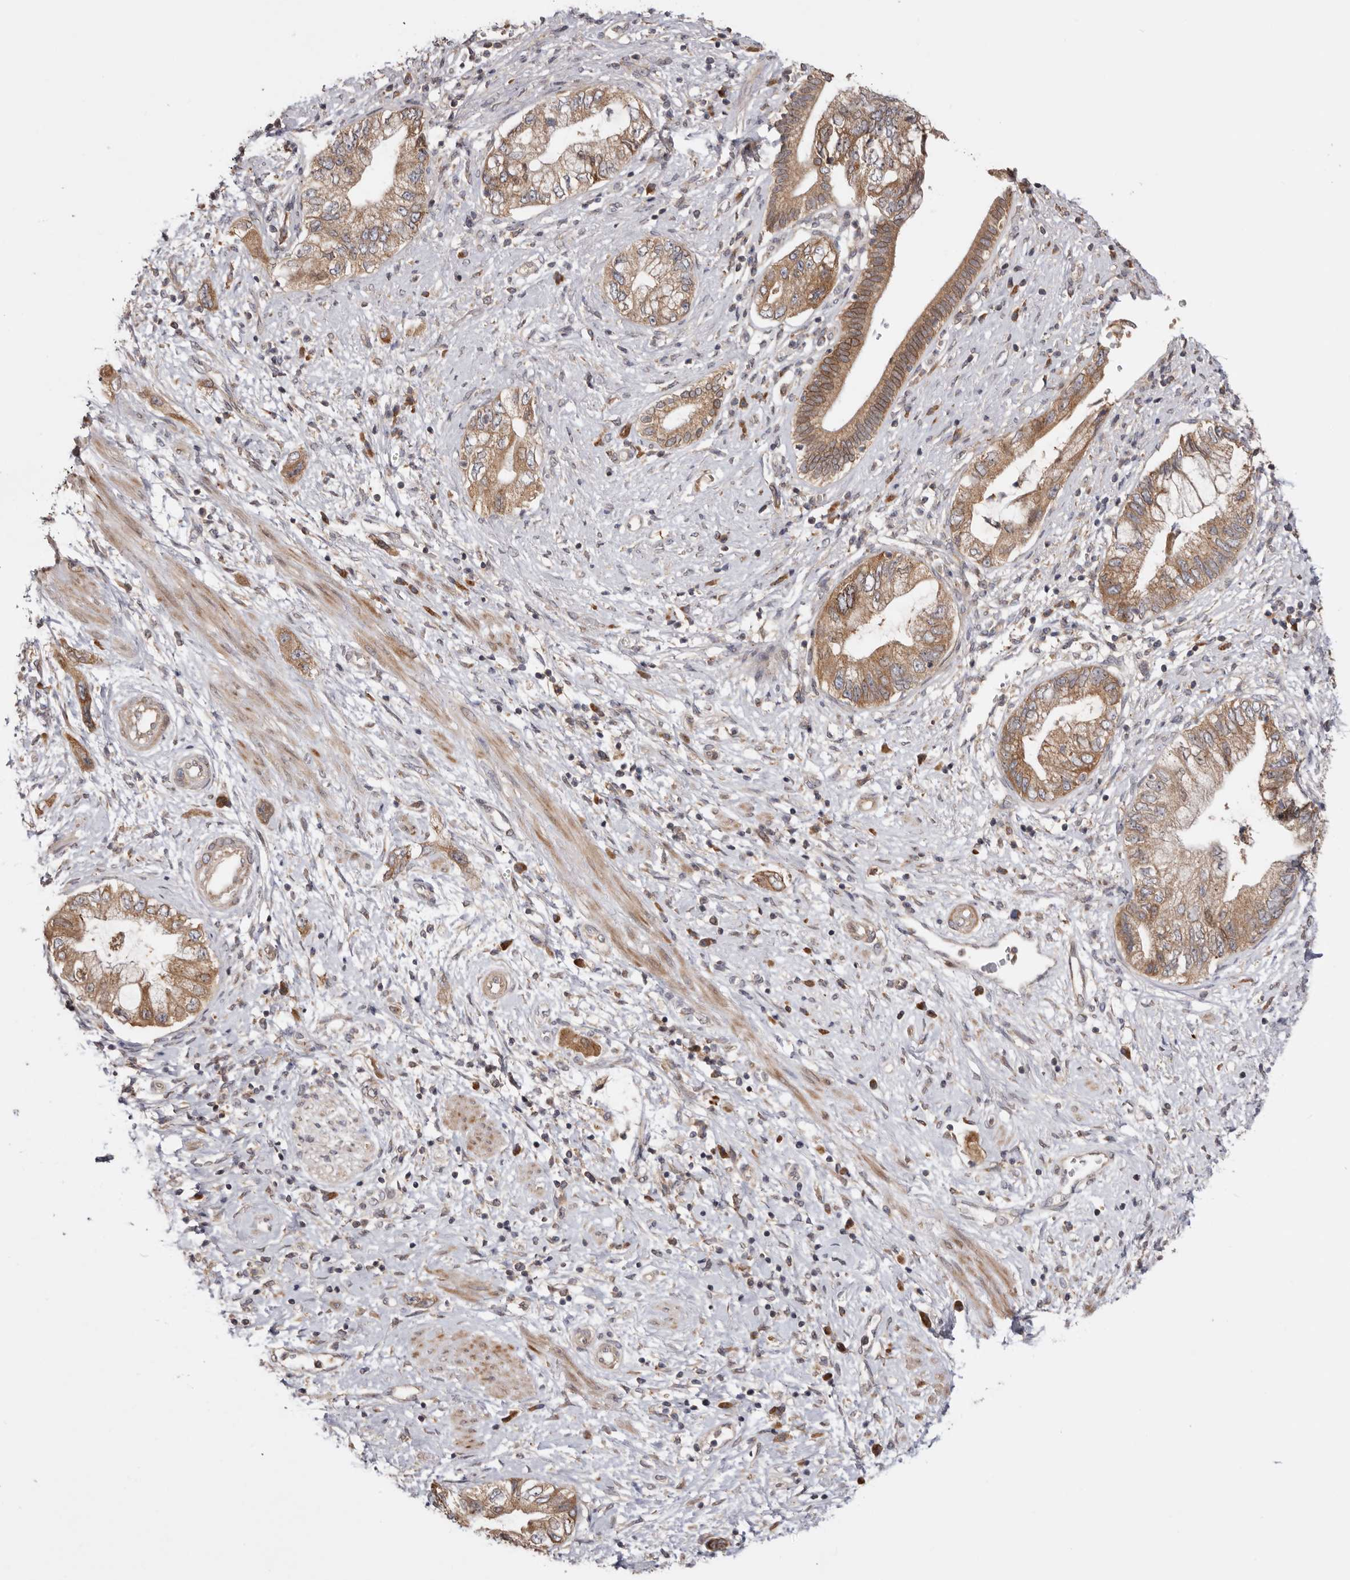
{"staining": {"intensity": "moderate", "quantity": ">75%", "location": "cytoplasmic/membranous"}, "tissue": "pancreatic cancer", "cell_type": "Tumor cells", "image_type": "cancer", "snomed": [{"axis": "morphology", "description": "Adenocarcinoma, NOS"}, {"axis": "topography", "description": "Pancreas"}], "caption": "Protein staining of pancreatic cancer tissue exhibits moderate cytoplasmic/membranous expression in about >75% of tumor cells.", "gene": "TMUB1", "patient": {"sex": "female", "age": 73}}